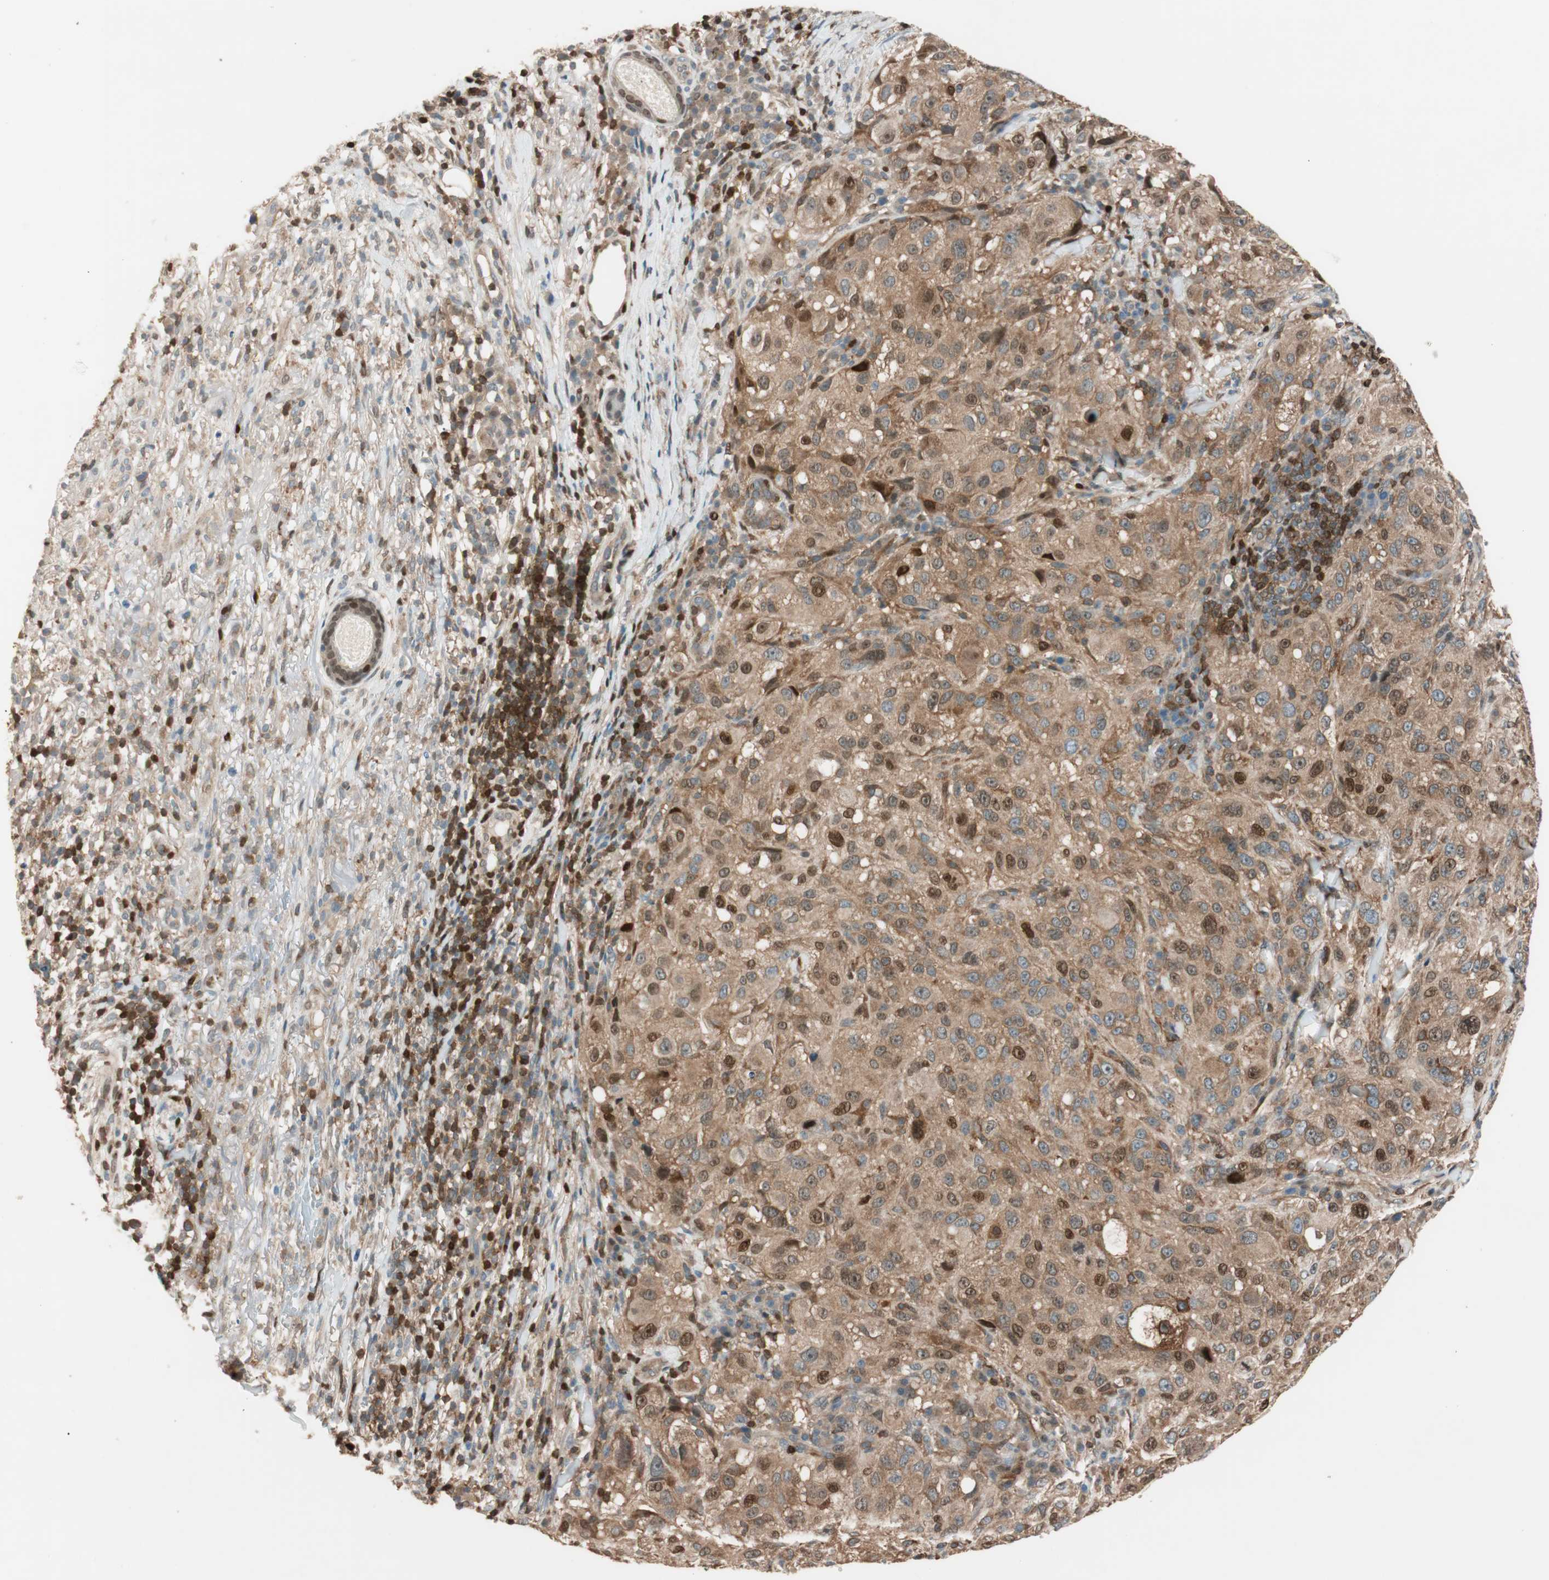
{"staining": {"intensity": "moderate", "quantity": ">75%", "location": "cytoplasmic/membranous,nuclear"}, "tissue": "melanoma", "cell_type": "Tumor cells", "image_type": "cancer", "snomed": [{"axis": "morphology", "description": "Necrosis, NOS"}, {"axis": "morphology", "description": "Malignant melanoma, NOS"}, {"axis": "topography", "description": "Skin"}], "caption": "Moderate cytoplasmic/membranous and nuclear positivity is seen in about >75% of tumor cells in melanoma.", "gene": "BIN1", "patient": {"sex": "female", "age": 87}}